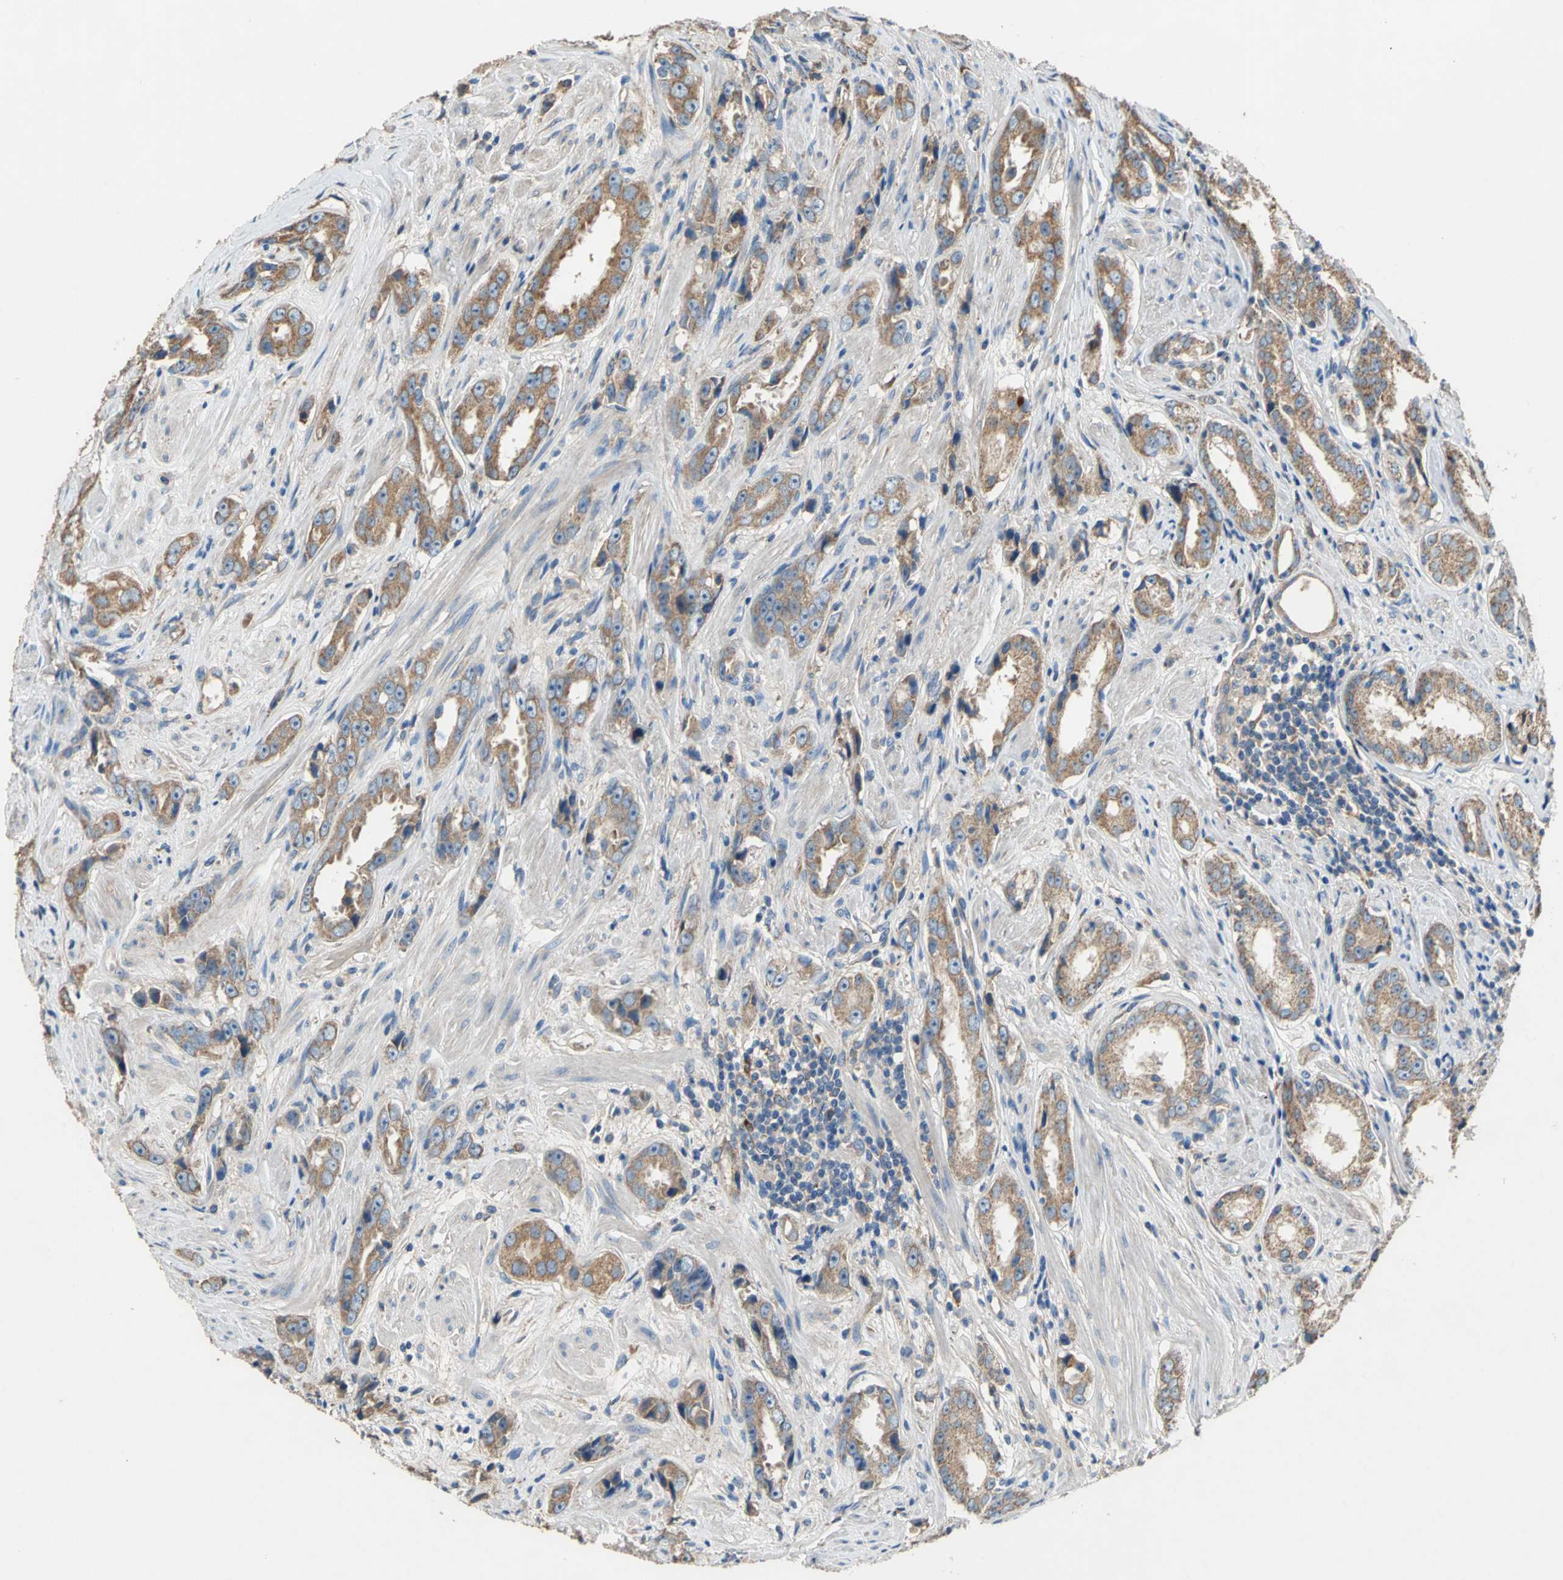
{"staining": {"intensity": "moderate", "quantity": ">75%", "location": "cytoplasmic/membranous"}, "tissue": "prostate cancer", "cell_type": "Tumor cells", "image_type": "cancer", "snomed": [{"axis": "morphology", "description": "Adenocarcinoma, Medium grade"}, {"axis": "topography", "description": "Prostate"}], "caption": "DAB (3,3'-diaminobenzidine) immunohistochemical staining of prostate adenocarcinoma (medium-grade) demonstrates moderate cytoplasmic/membranous protein expression in approximately >75% of tumor cells. (DAB IHC with brightfield microscopy, high magnification).", "gene": "HEPH", "patient": {"sex": "male", "age": 53}}